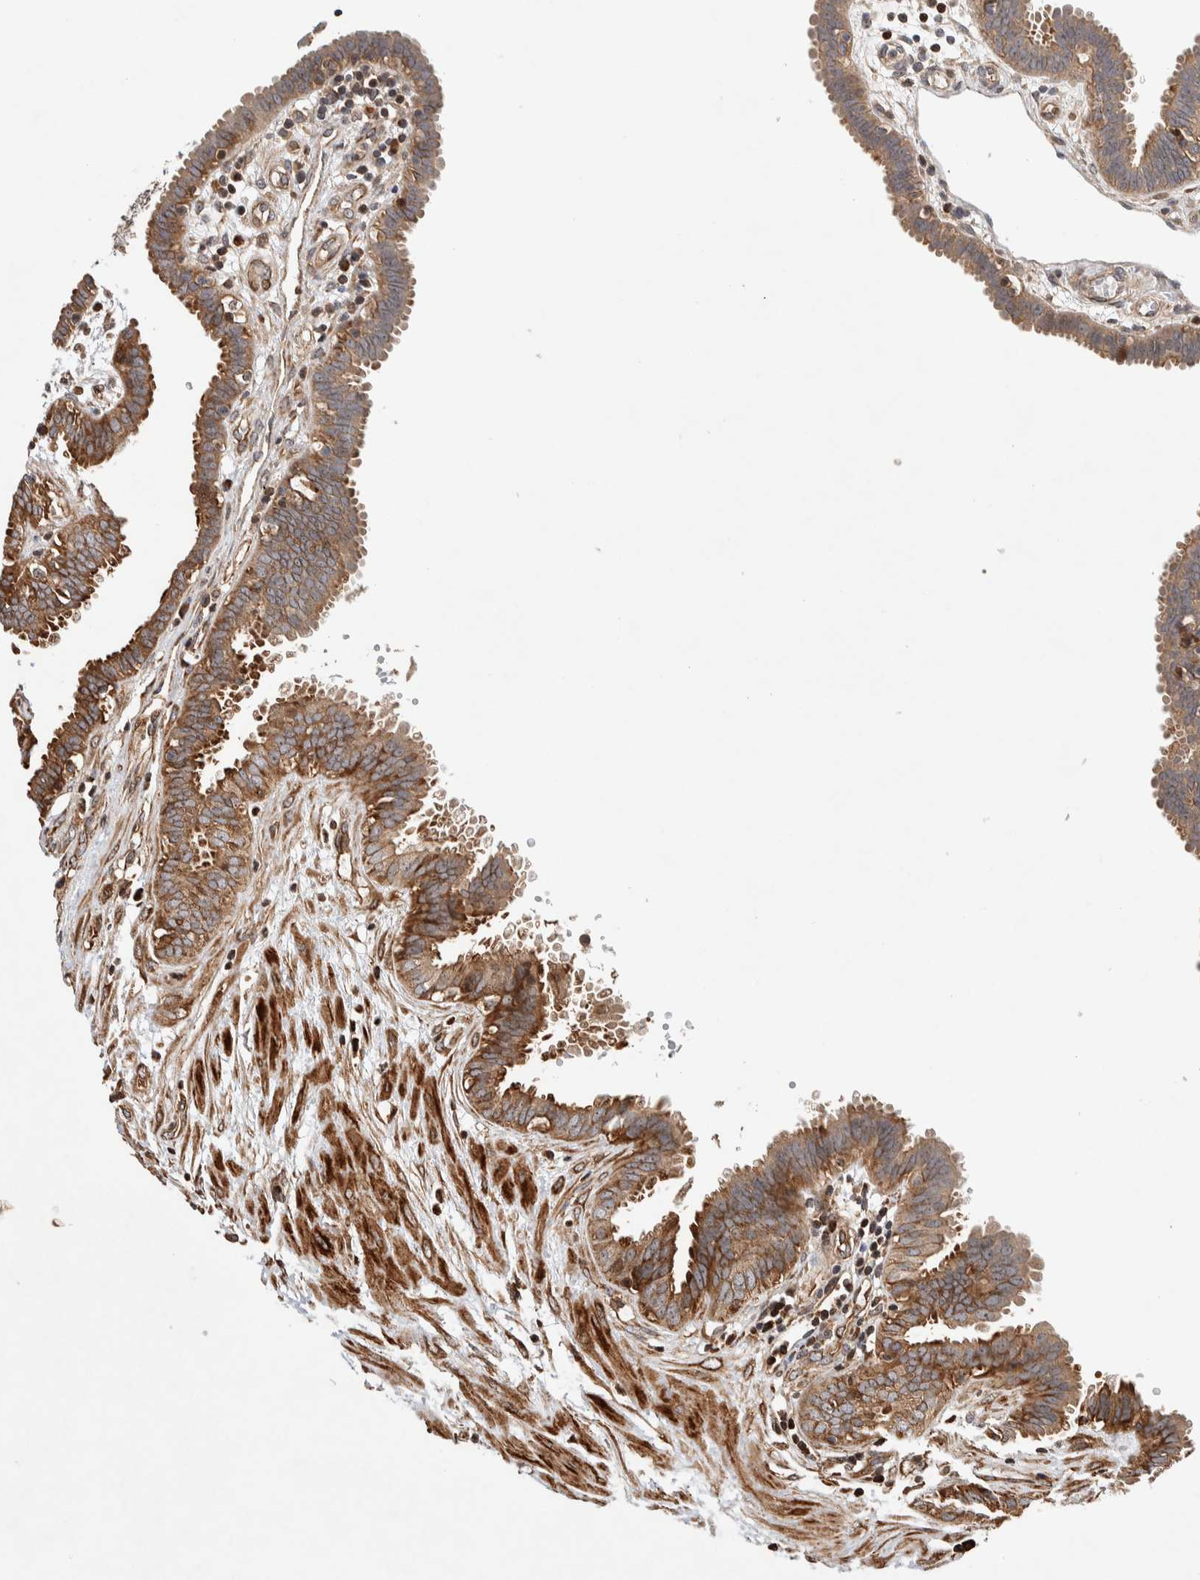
{"staining": {"intensity": "moderate", "quantity": "25%-75%", "location": "cytoplasmic/membranous"}, "tissue": "fallopian tube", "cell_type": "Glandular cells", "image_type": "normal", "snomed": [{"axis": "morphology", "description": "Normal tissue, NOS"}, {"axis": "topography", "description": "Fallopian tube"}, {"axis": "topography", "description": "Placenta"}], "caption": "Moderate cytoplasmic/membranous staining for a protein is present in about 25%-75% of glandular cells of normal fallopian tube using immunohistochemistry (IHC).", "gene": "LZTS1", "patient": {"sex": "female", "age": 32}}